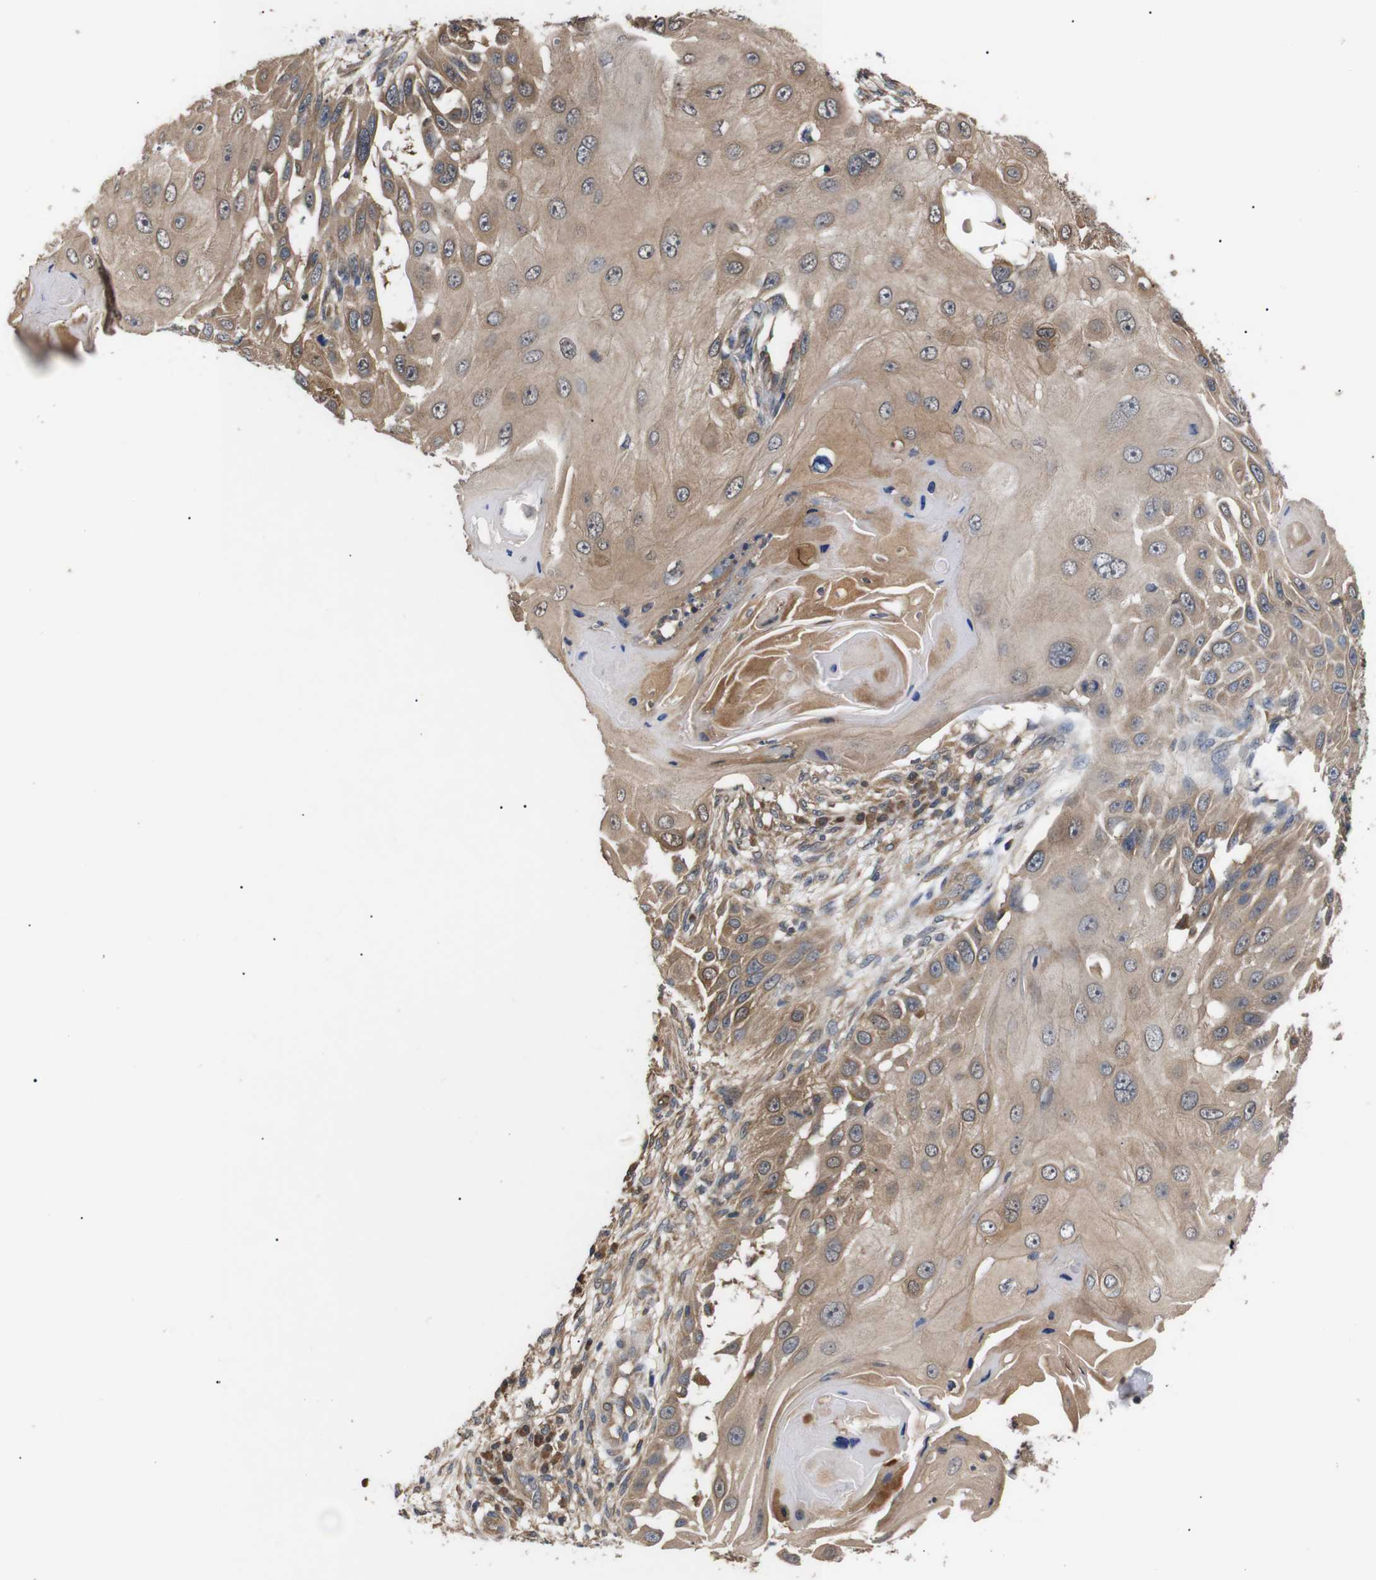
{"staining": {"intensity": "moderate", "quantity": ">75%", "location": "cytoplasmic/membranous"}, "tissue": "skin cancer", "cell_type": "Tumor cells", "image_type": "cancer", "snomed": [{"axis": "morphology", "description": "Squamous cell carcinoma, NOS"}, {"axis": "topography", "description": "Skin"}], "caption": "Protein expression analysis of human skin cancer reveals moderate cytoplasmic/membranous positivity in about >75% of tumor cells.", "gene": "DDR1", "patient": {"sex": "female", "age": 44}}